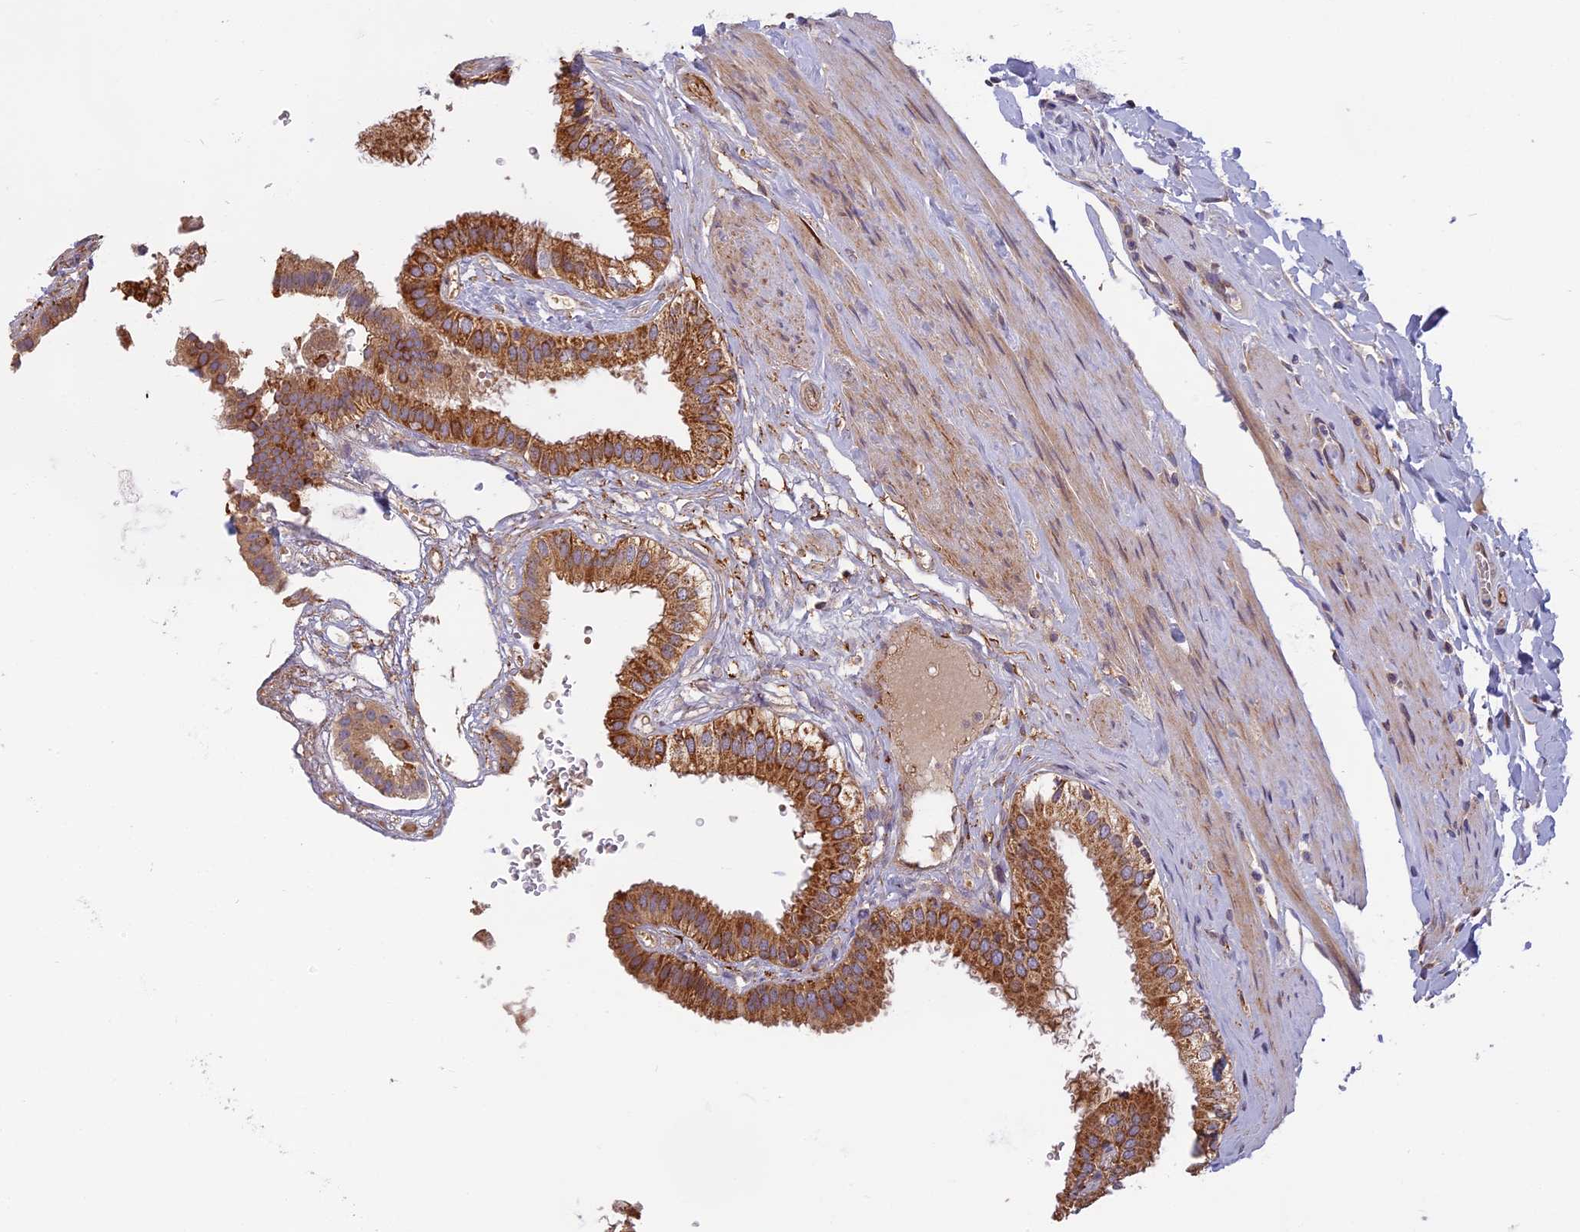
{"staining": {"intensity": "moderate", "quantity": ">75%", "location": "cytoplasmic/membranous"}, "tissue": "gallbladder", "cell_type": "Glandular cells", "image_type": "normal", "snomed": [{"axis": "morphology", "description": "Normal tissue, NOS"}, {"axis": "topography", "description": "Gallbladder"}], "caption": "Human gallbladder stained with a brown dye exhibits moderate cytoplasmic/membranous positive staining in about >75% of glandular cells.", "gene": "EDAR", "patient": {"sex": "female", "age": 61}}